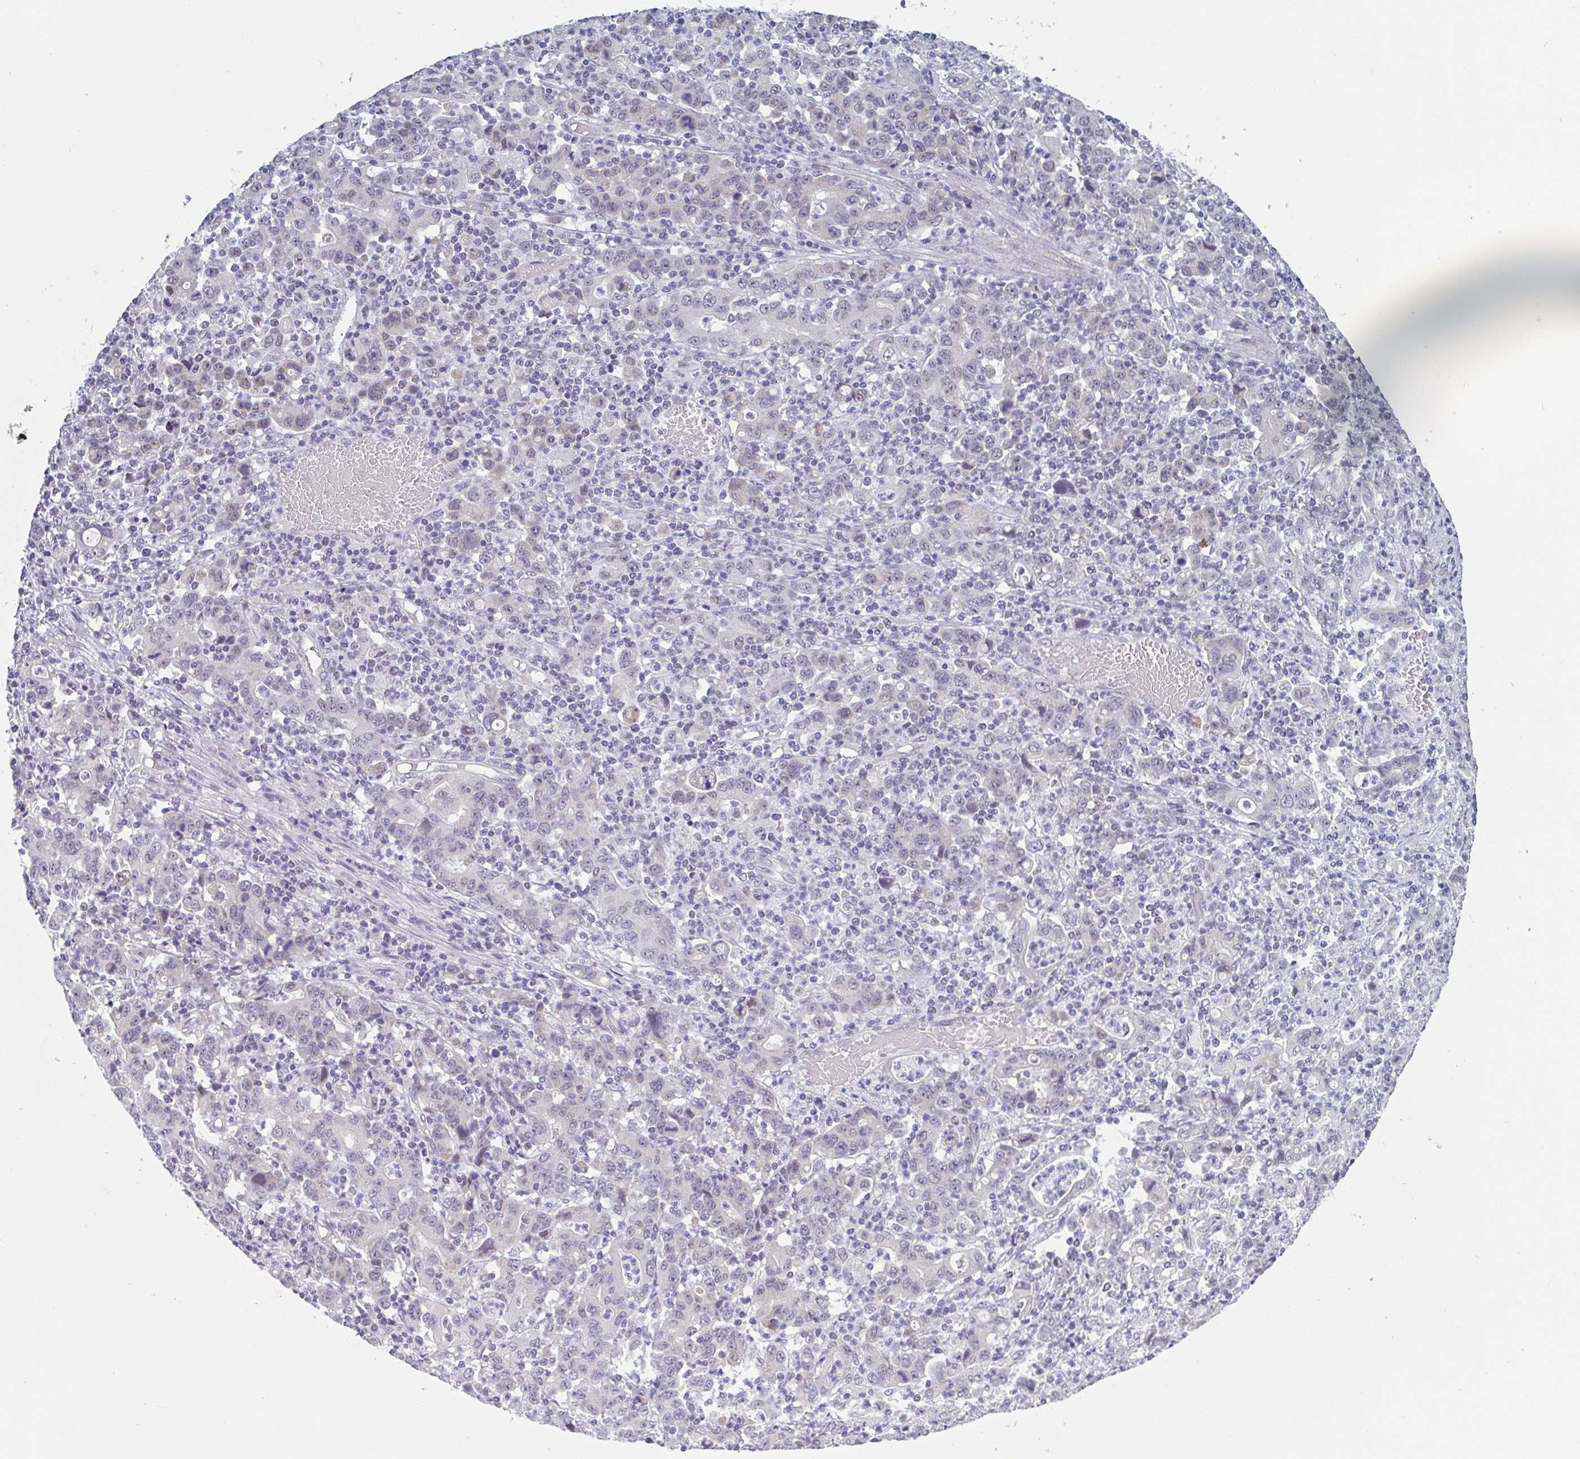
{"staining": {"intensity": "negative", "quantity": "none", "location": "none"}, "tissue": "stomach cancer", "cell_type": "Tumor cells", "image_type": "cancer", "snomed": [{"axis": "morphology", "description": "Adenocarcinoma, NOS"}, {"axis": "topography", "description": "Stomach, upper"}], "caption": "A high-resolution micrograph shows immunohistochemistry staining of stomach cancer, which displays no significant staining in tumor cells.", "gene": "EXOSC7", "patient": {"sex": "male", "age": 69}}